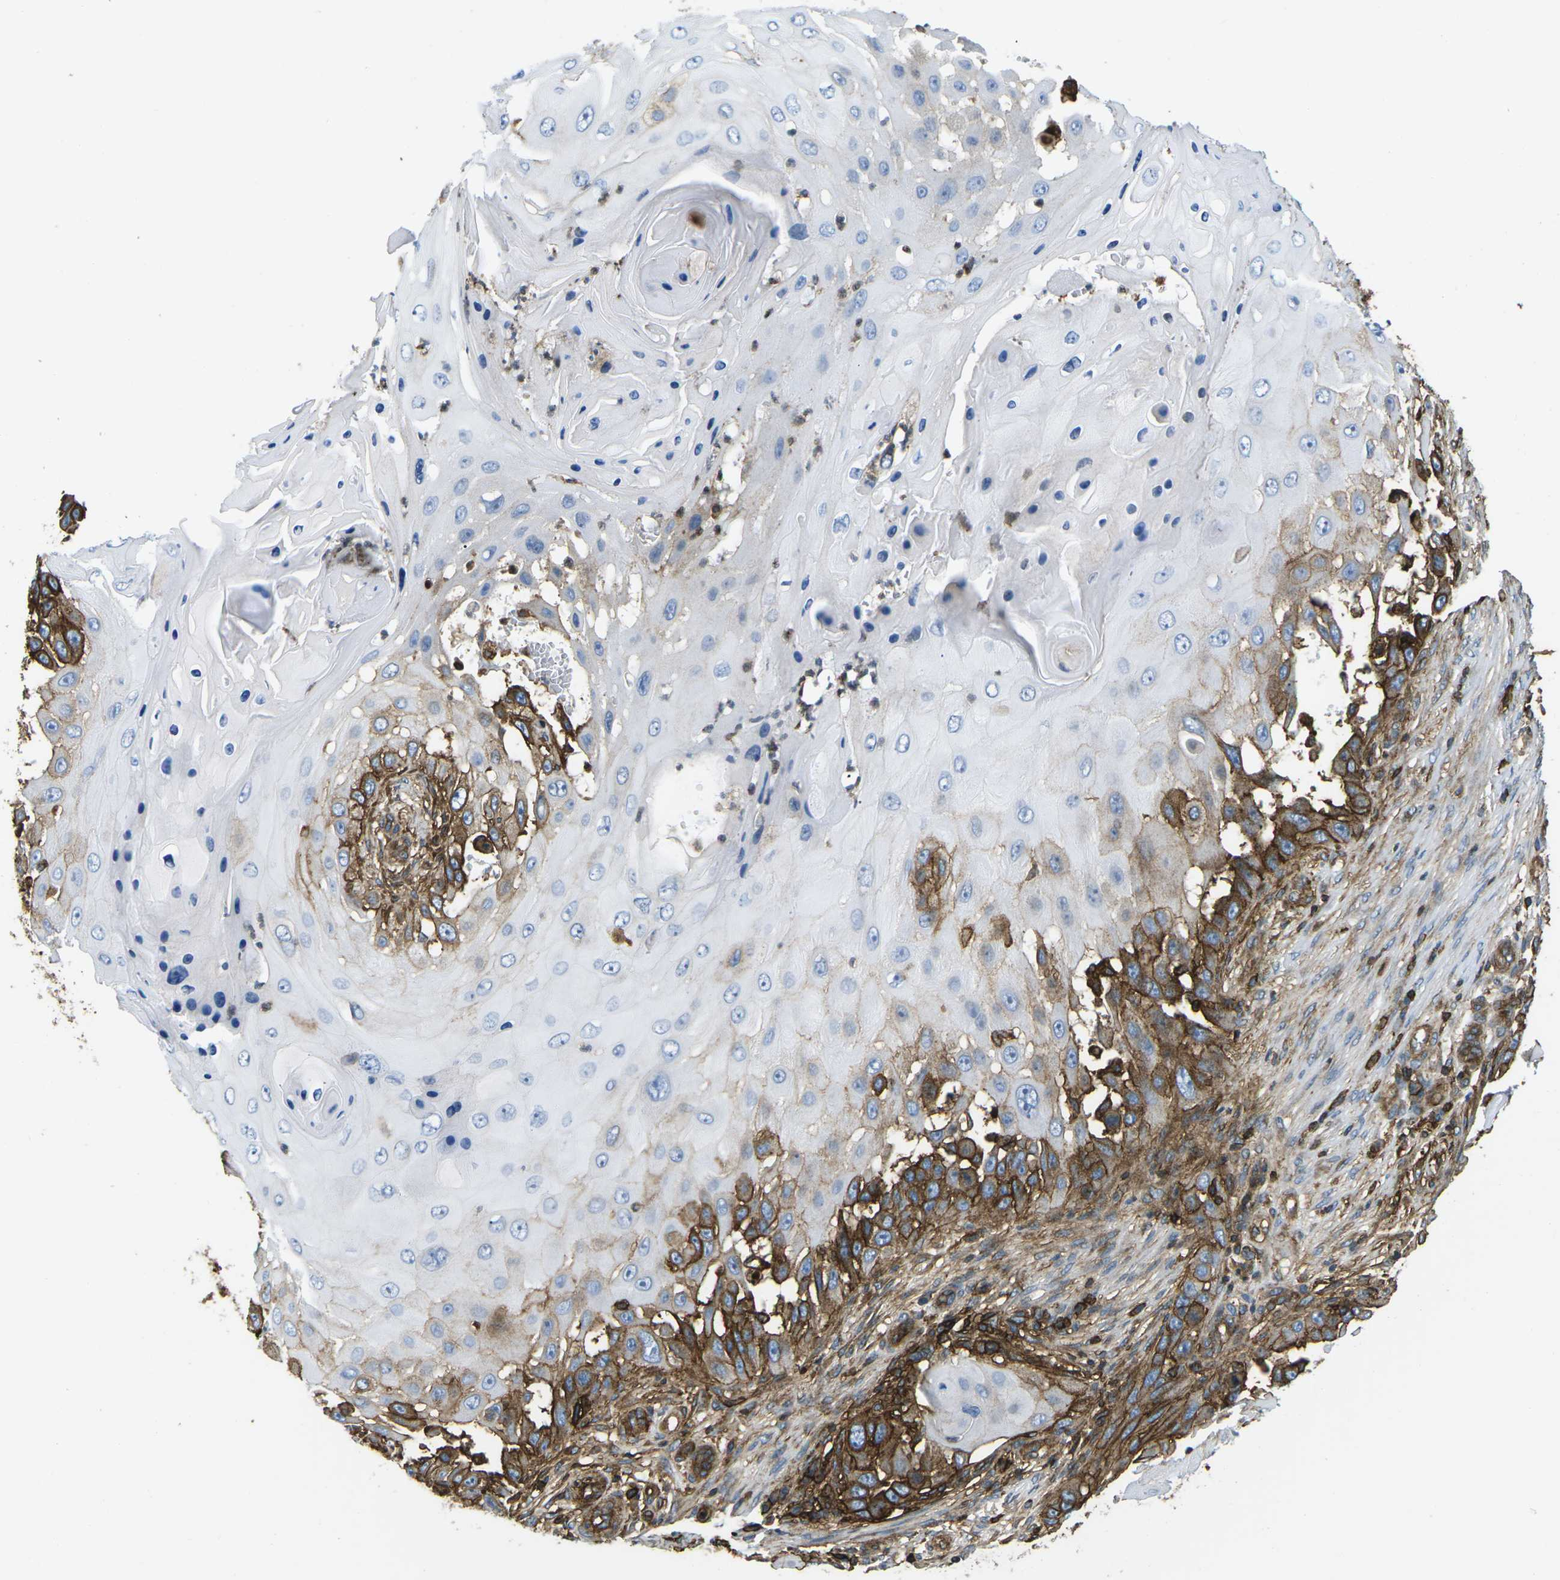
{"staining": {"intensity": "strong", "quantity": "25%-75%", "location": "cytoplasmic/membranous"}, "tissue": "skin cancer", "cell_type": "Tumor cells", "image_type": "cancer", "snomed": [{"axis": "morphology", "description": "Squamous cell carcinoma, NOS"}, {"axis": "topography", "description": "Skin"}], "caption": "An immunohistochemistry micrograph of neoplastic tissue is shown. Protein staining in brown highlights strong cytoplasmic/membranous positivity in skin cancer within tumor cells. The staining was performed using DAB, with brown indicating positive protein expression. Nuclei are stained blue with hematoxylin.", "gene": "HLA-B", "patient": {"sex": "female", "age": 44}}